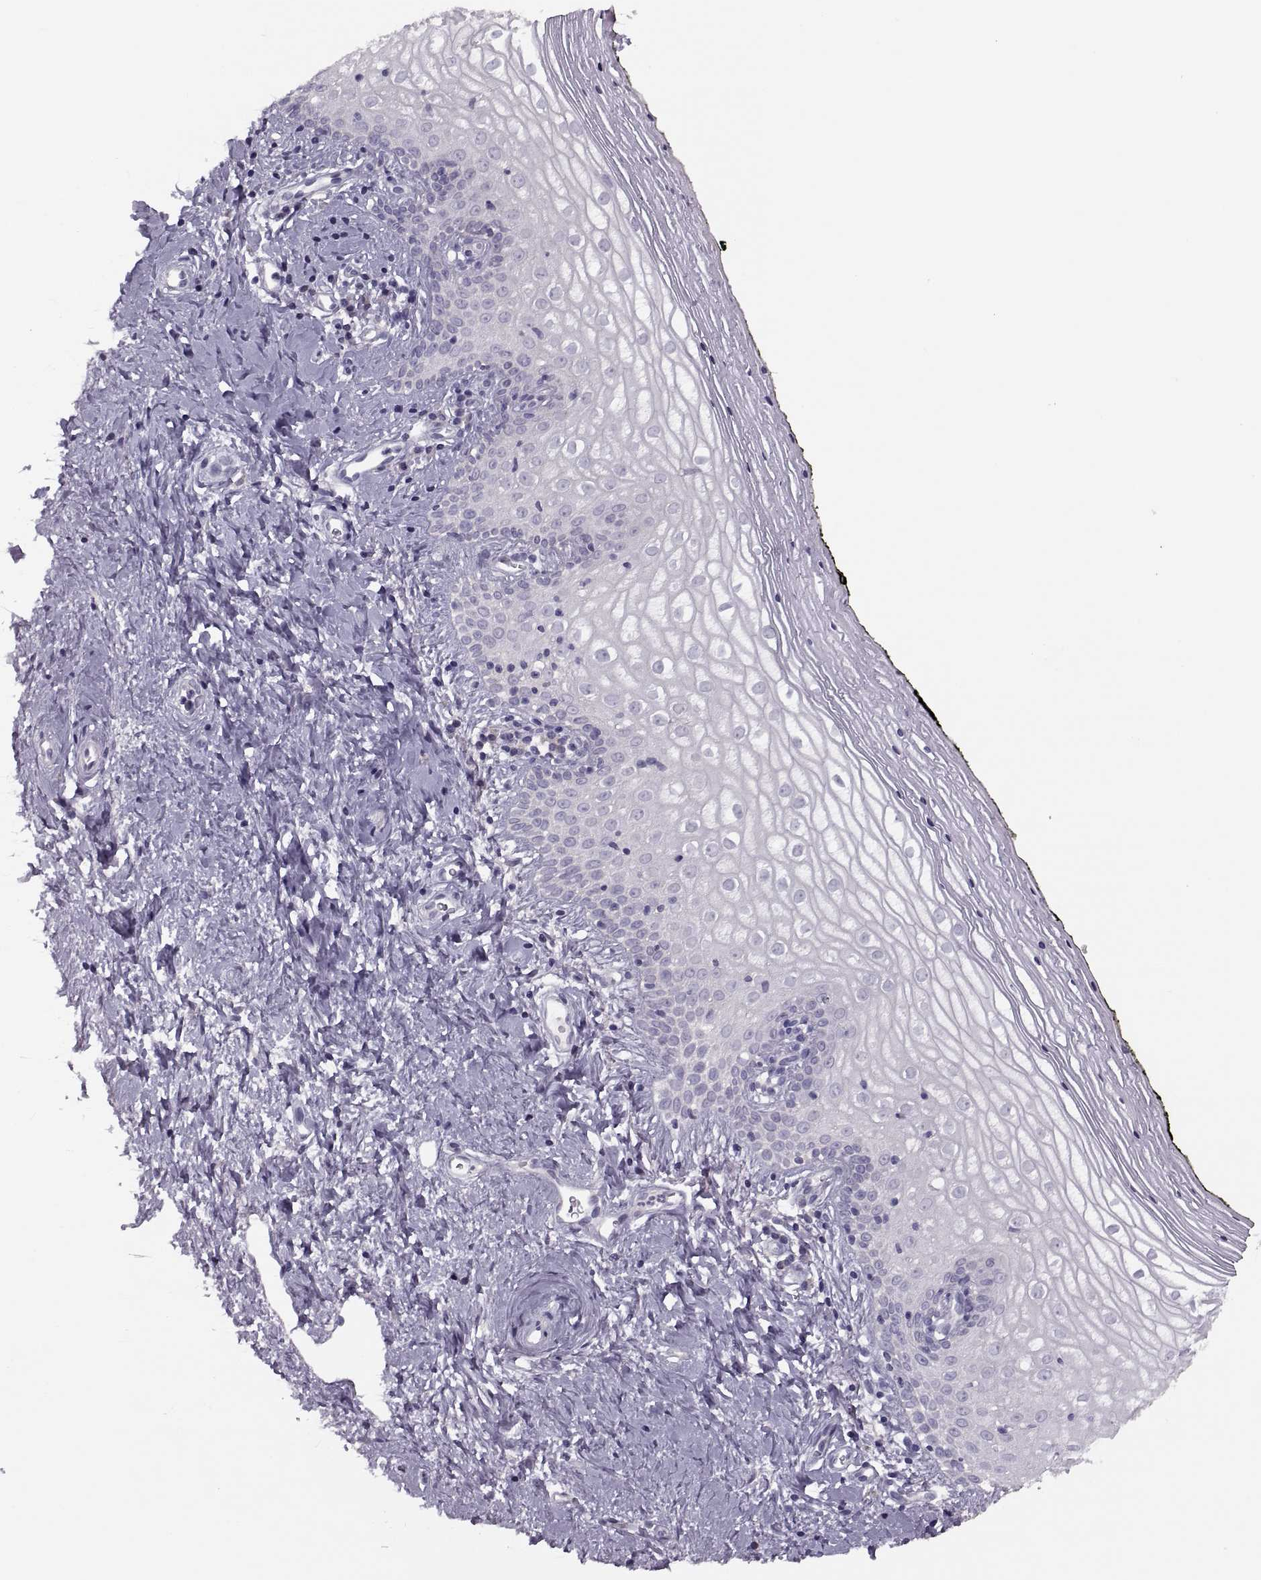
{"staining": {"intensity": "negative", "quantity": "none", "location": "none"}, "tissue": "vagina", "cell_type": "Squamous epithelial cells", "image_type": "normal", "snomed": [{"axis": "morphology", "description": "Normal tissue, NOS"}, {"axis": "topography", "description": "Vagina"}], "caption": "The immunohistochemistry (IHC) histopathology image has no significant staining in squamous epithelial cells of vagina.", "gene": "PRSS54", "patient": {"sex": "female", "age": 47}}